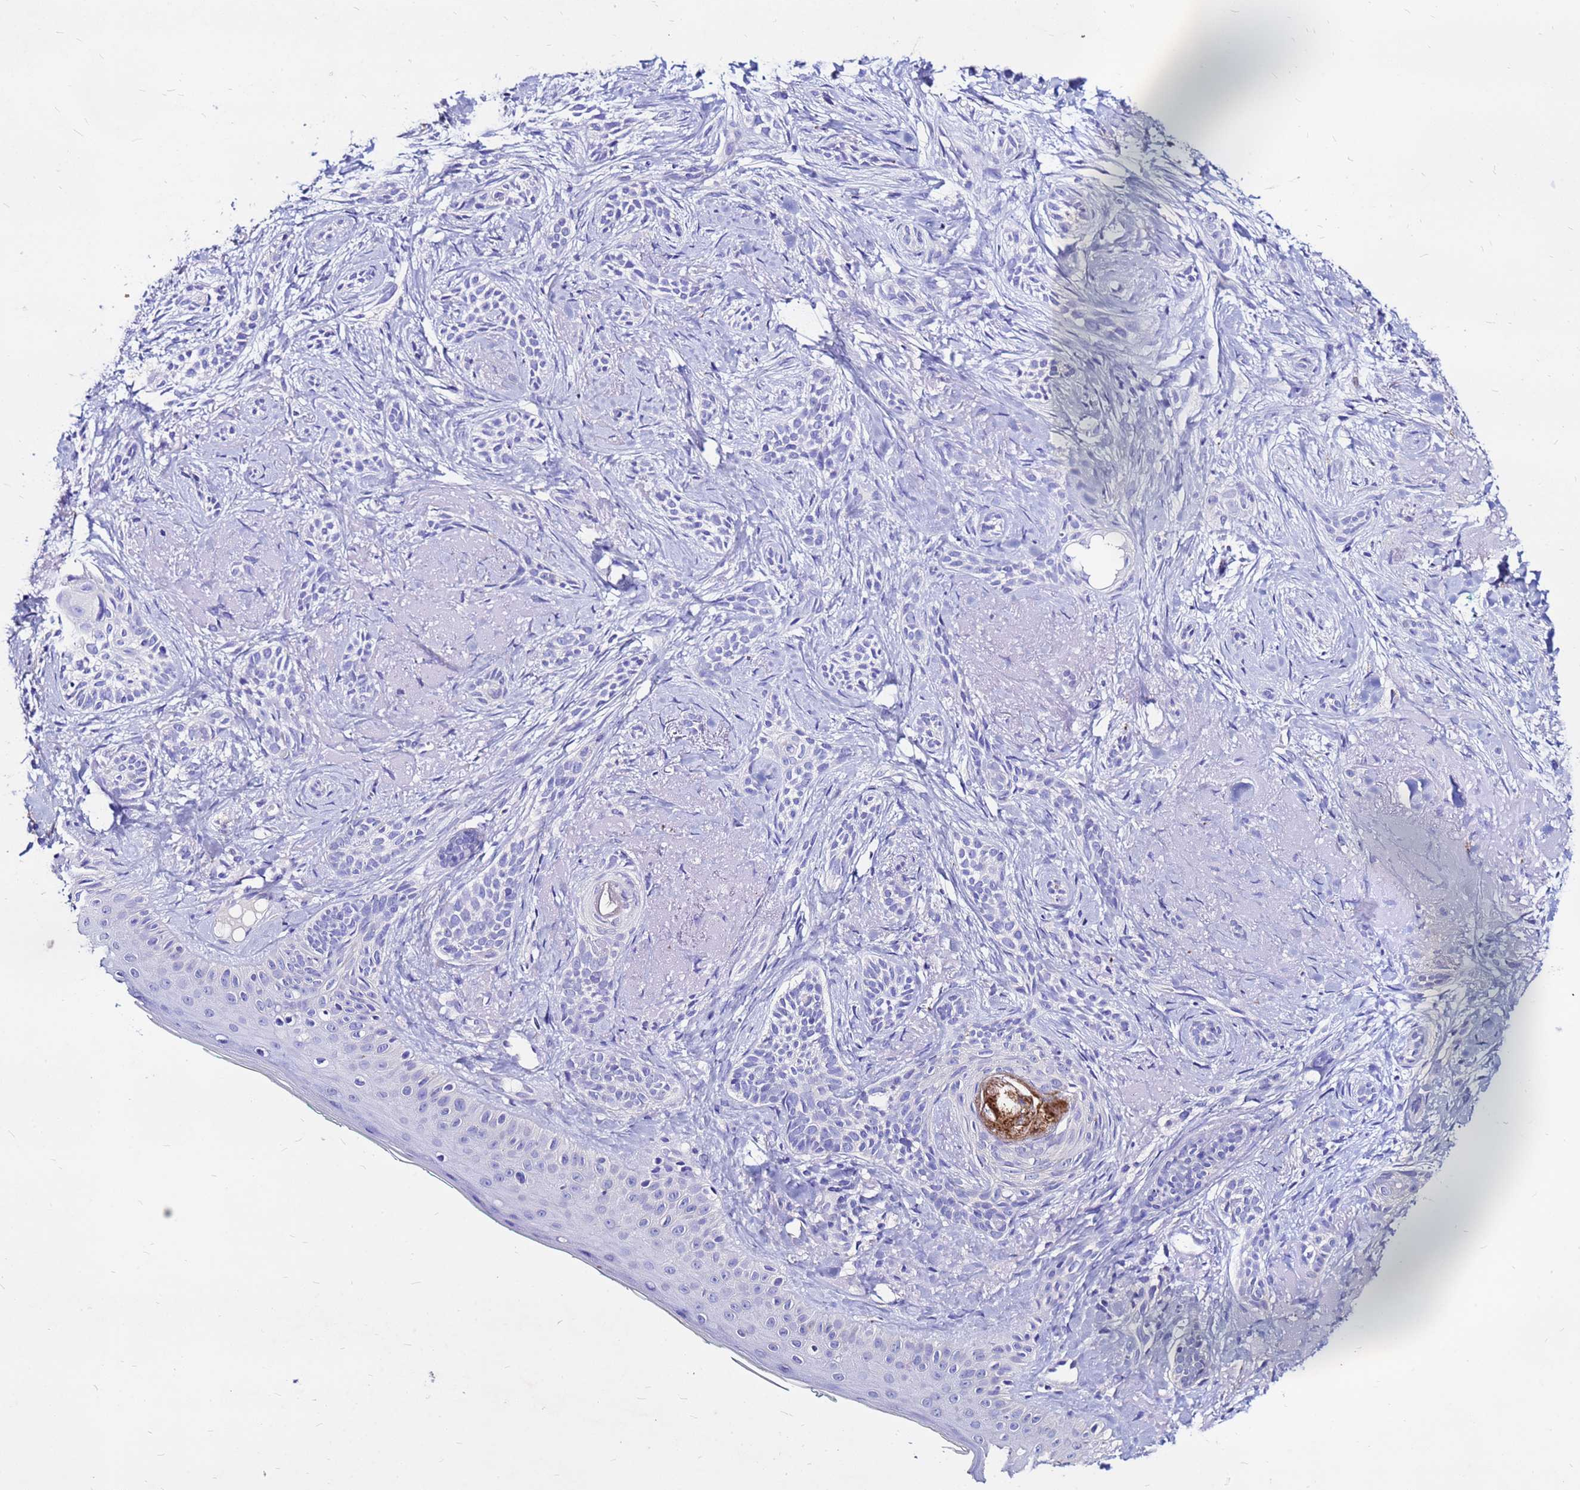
{"staining": {"intensity": "negative", "quantity": "none", "location": "none"}, "tissue": "skin cancer", "cell_type": "Tumor cells", "image_type": "cancer", "snomed": [{"axis": "morphology", "description": "Basal cell carcinoma"}, {"axis": "topography", "description": "Skin"}], "caption": "Micrograph shows no significant protein positivity in tumor cells of skin basal cell carcinoma.", "gene": "FAM183A", "patient": {"sex": "male", "age": 71}}